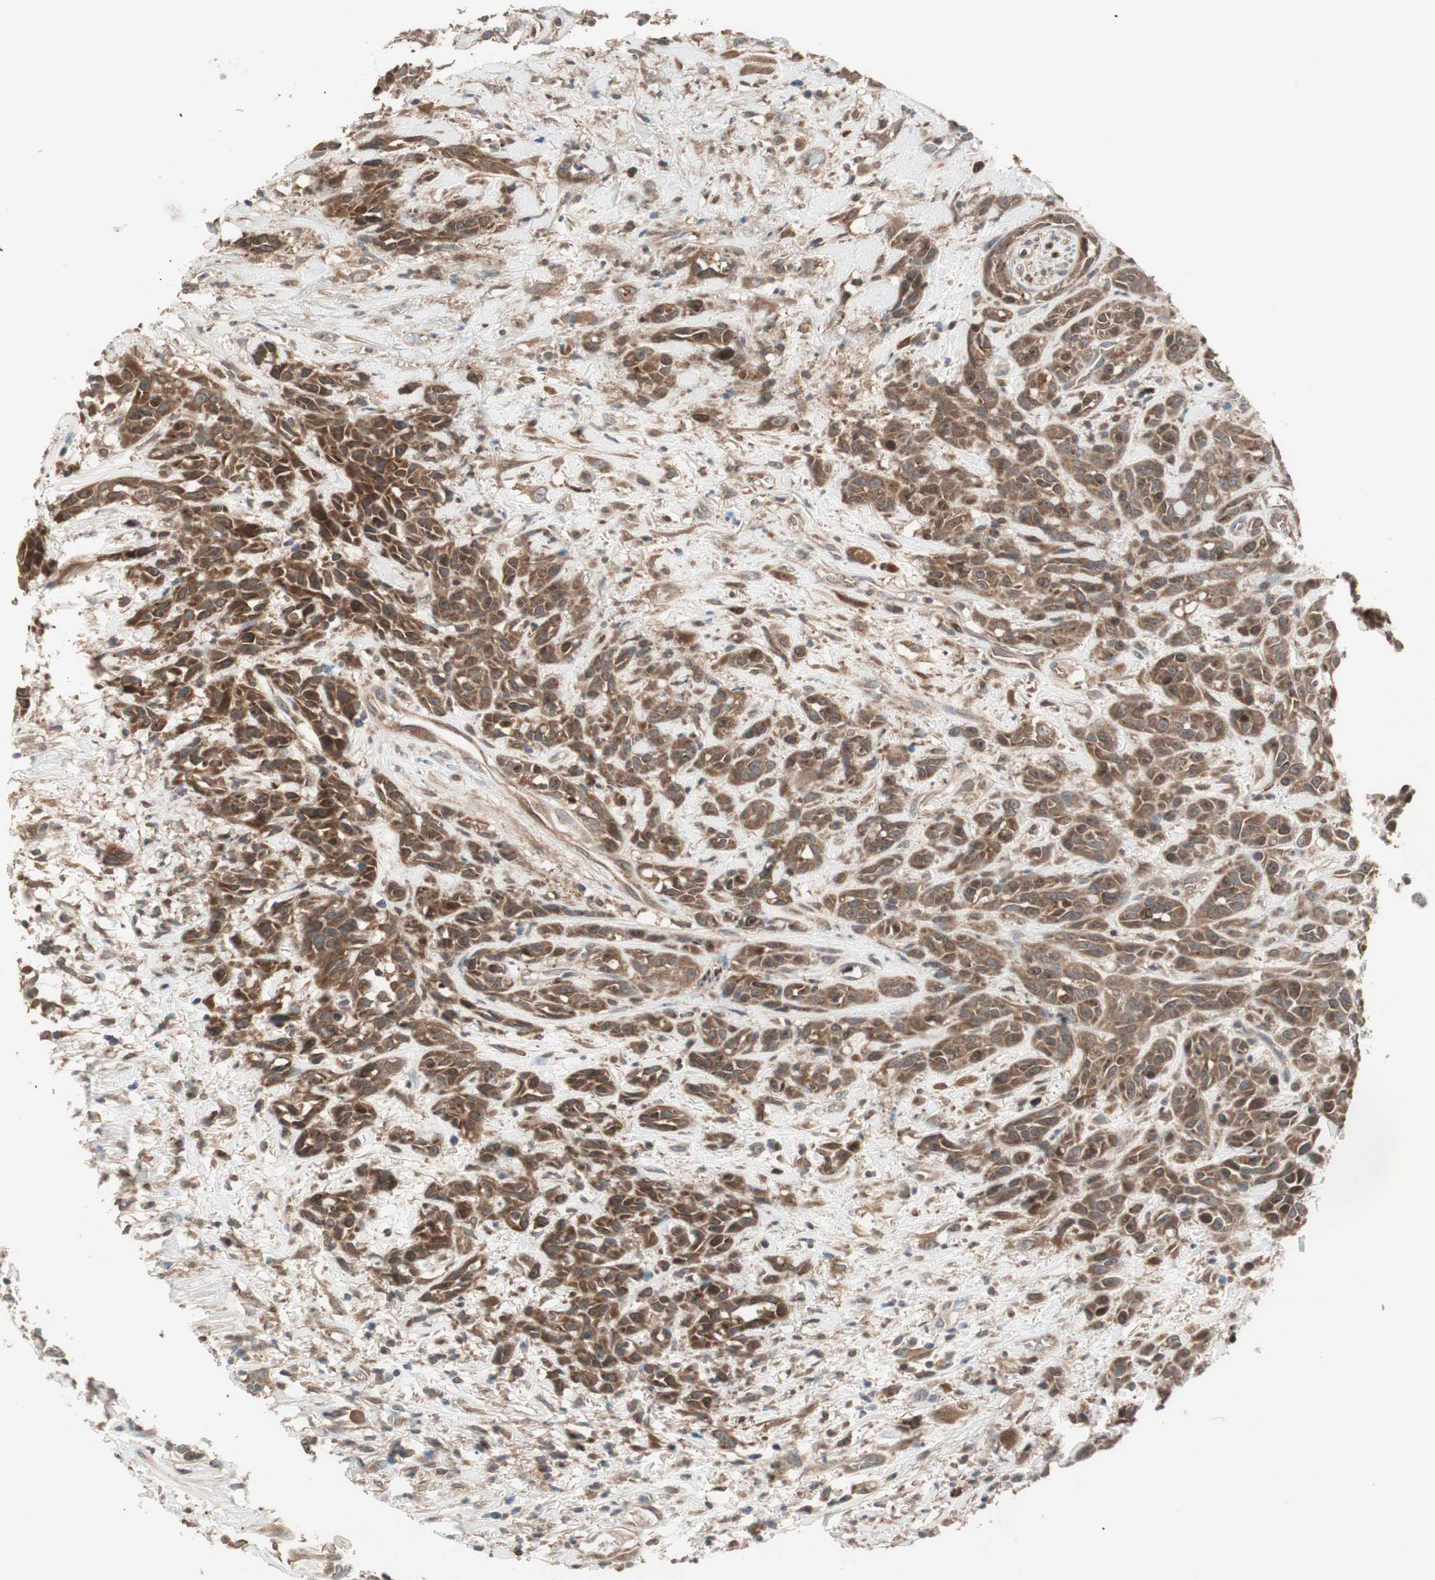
{"staining": {"intensity": "moderate", "quantity": ">75%", "location": "cytoplasmic/membranous"}, "tissue": "head and neck cancer", "cell_type": "Tumor cells", "image_type": "cancer", "snomed": [{"axis": "morphology", "description": "Squamous cell carcinoma, NOS"}, {"axis": "topography", "description": "Head-Neck"}], "caption": "Head and neck squamous cell carcinoma stained for a protein (brown) displays moderate cytoplasmic/membranous positive expression in about >75% of tumor cells.", "gene": "ATP6AP2", "patient": {"sex": "male", "age": 62}}